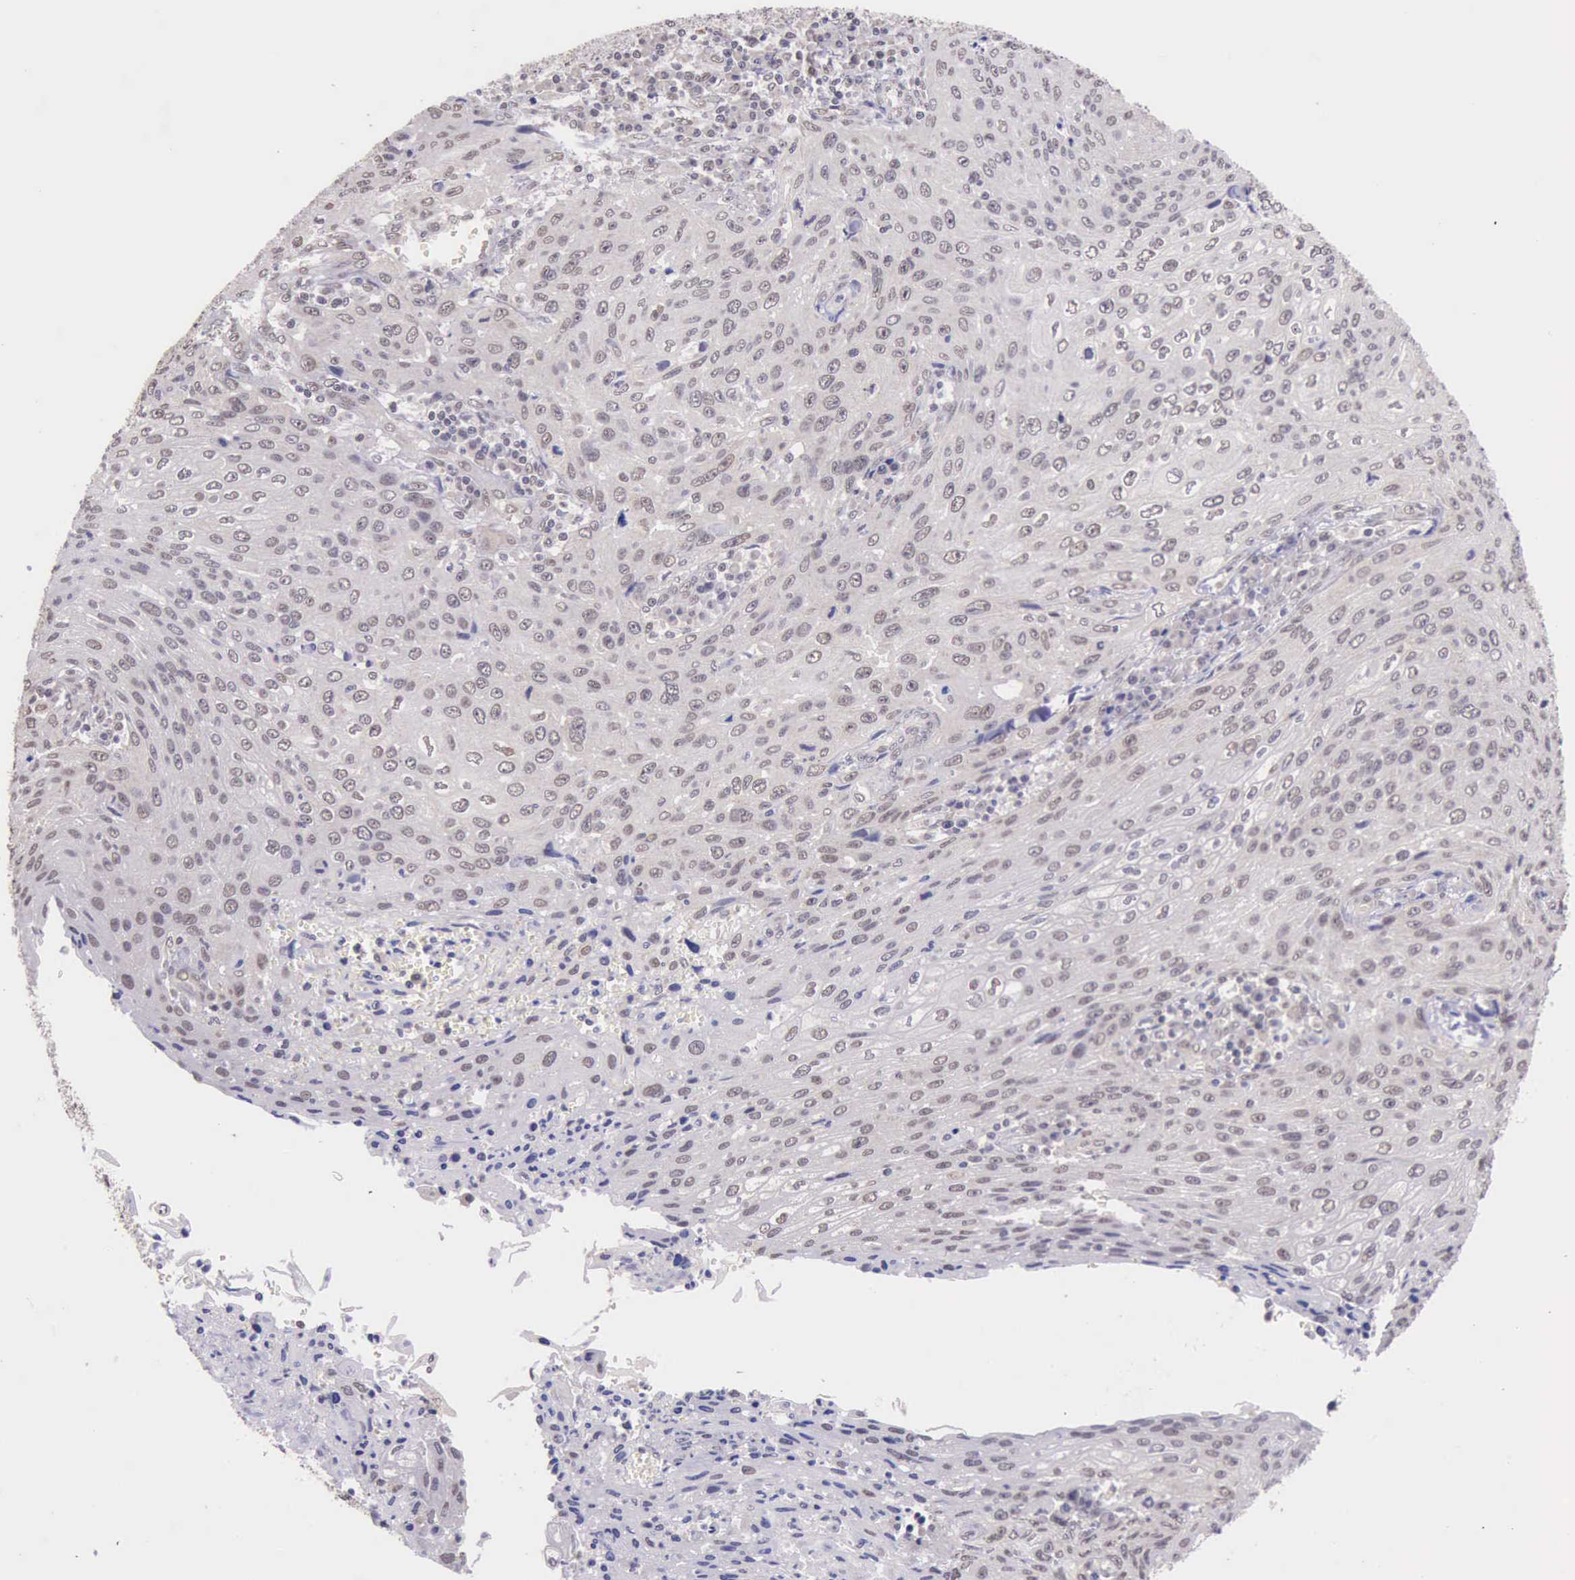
{"staining": {"intensity": "weak", "quantity": ">75%", "location": "nuclear"}, "tissue": "cervical cancer", "cell_type": "Tumor cells", "image_type": "cancer", "snomed": [{"axis": "morphology", "description": "Squamous cell carcinoma, NOS"}, {"axis": "topography", "description": "Cervix"}], "caption": "Immunohistochemistry (IHC) micrograph of human squamous cell carcinoma (cervical) stained for a protein (brown), which reveals low levels of weak nuclear staining in approximately >75% of tumor cells.", "gene": "PRPF39", "patient": {"sex": "female", "age": 32}}